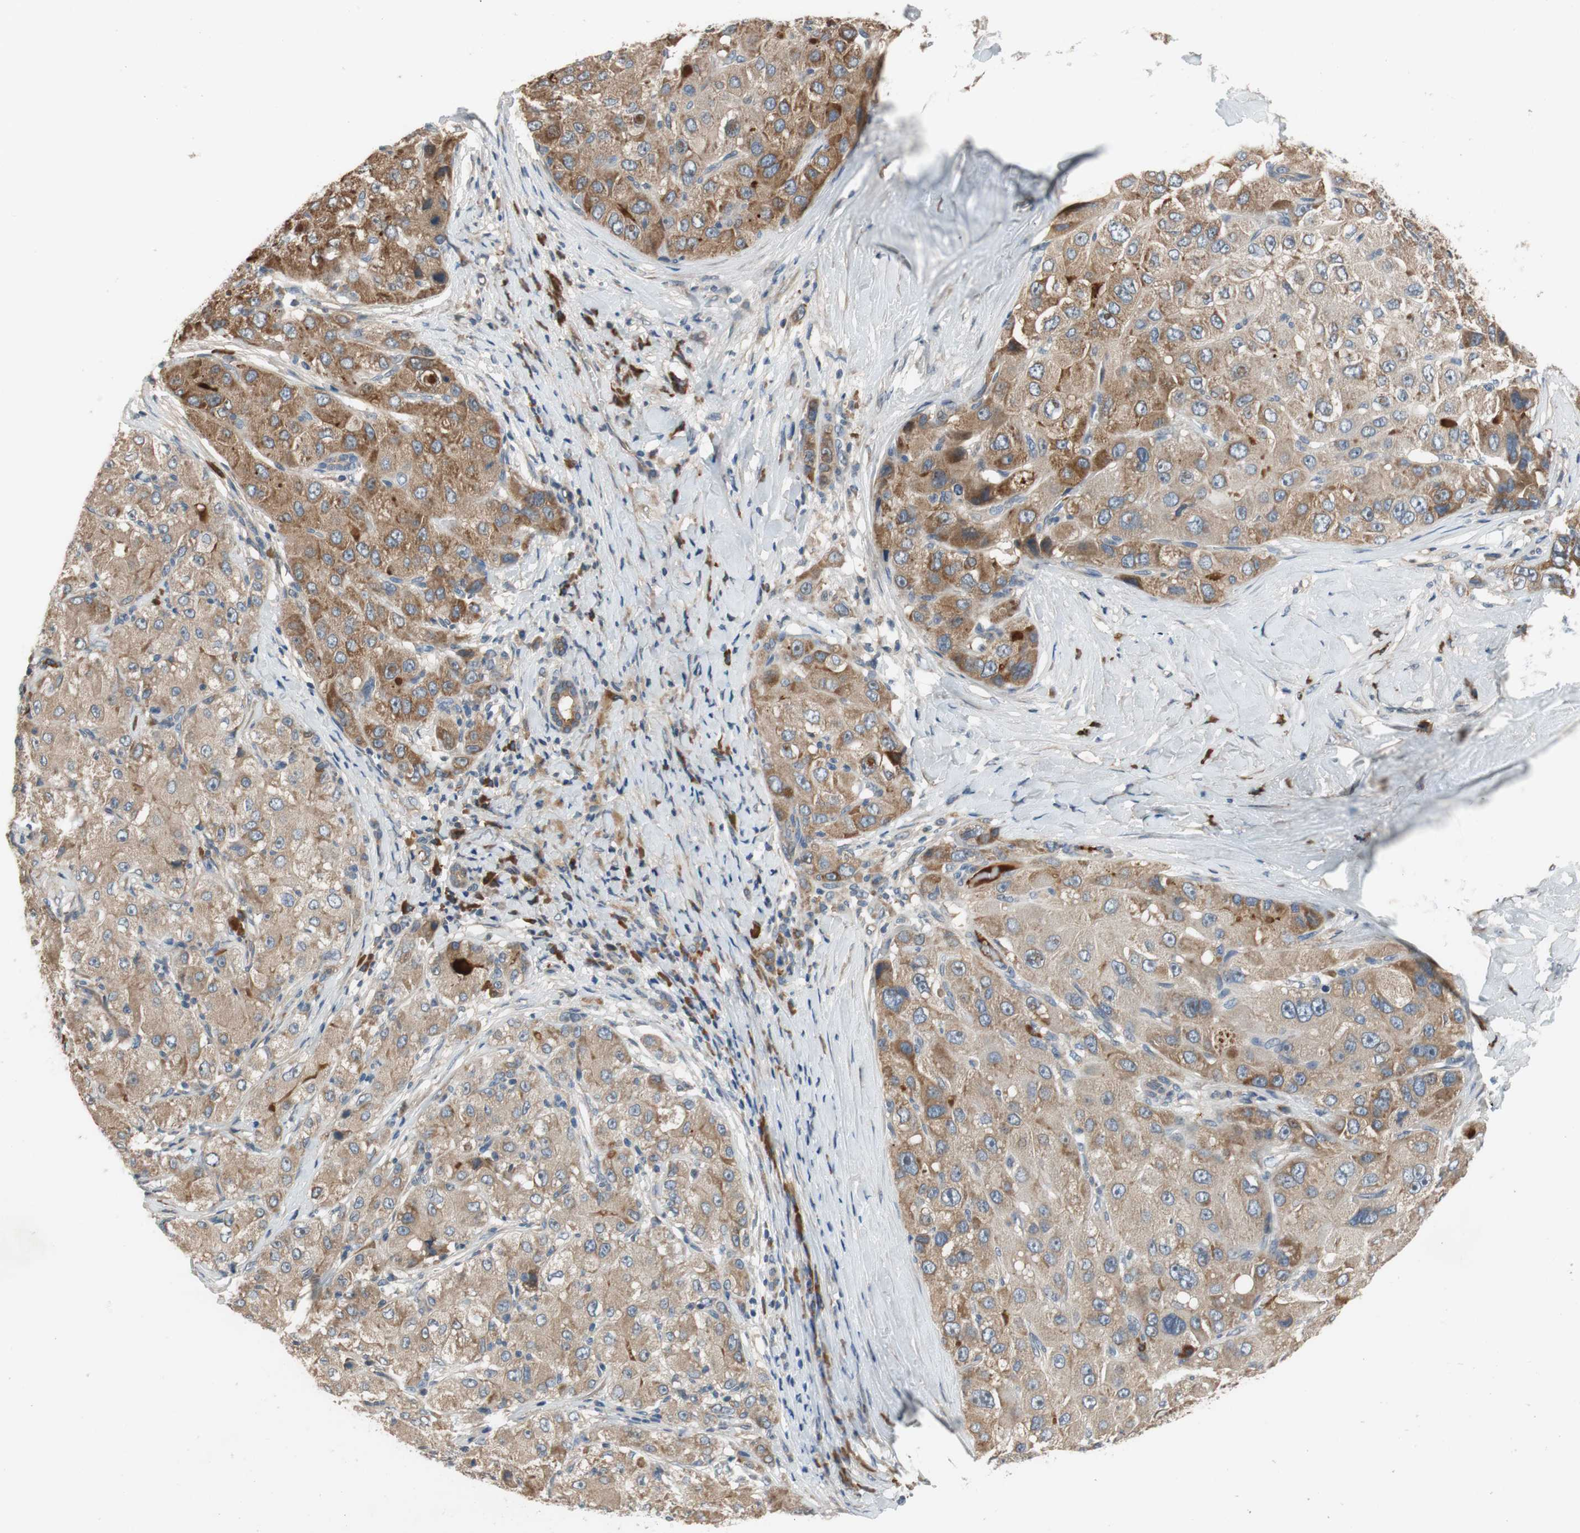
{"staining": {"intensity": "moderate", "quantity": ">75%", "location": "cytoplasmic/membranous"}, "tissue": "liver cancer", "cell_type": "Tumor cells", "image_type": "cancer", "snomed": [{"axis": "morphology", "description": "Carcinoma, Hepatocellular, NOS"}, {"axis": "topography", "description": "Liver"}], "caption": "A medium amount of moderate cytoplasmic/membranous expression is present in approximately >75% of tumor cells in liver cancer tissue.", "gene": "C4A", "patient": {"sex": "male", "age": 80}}